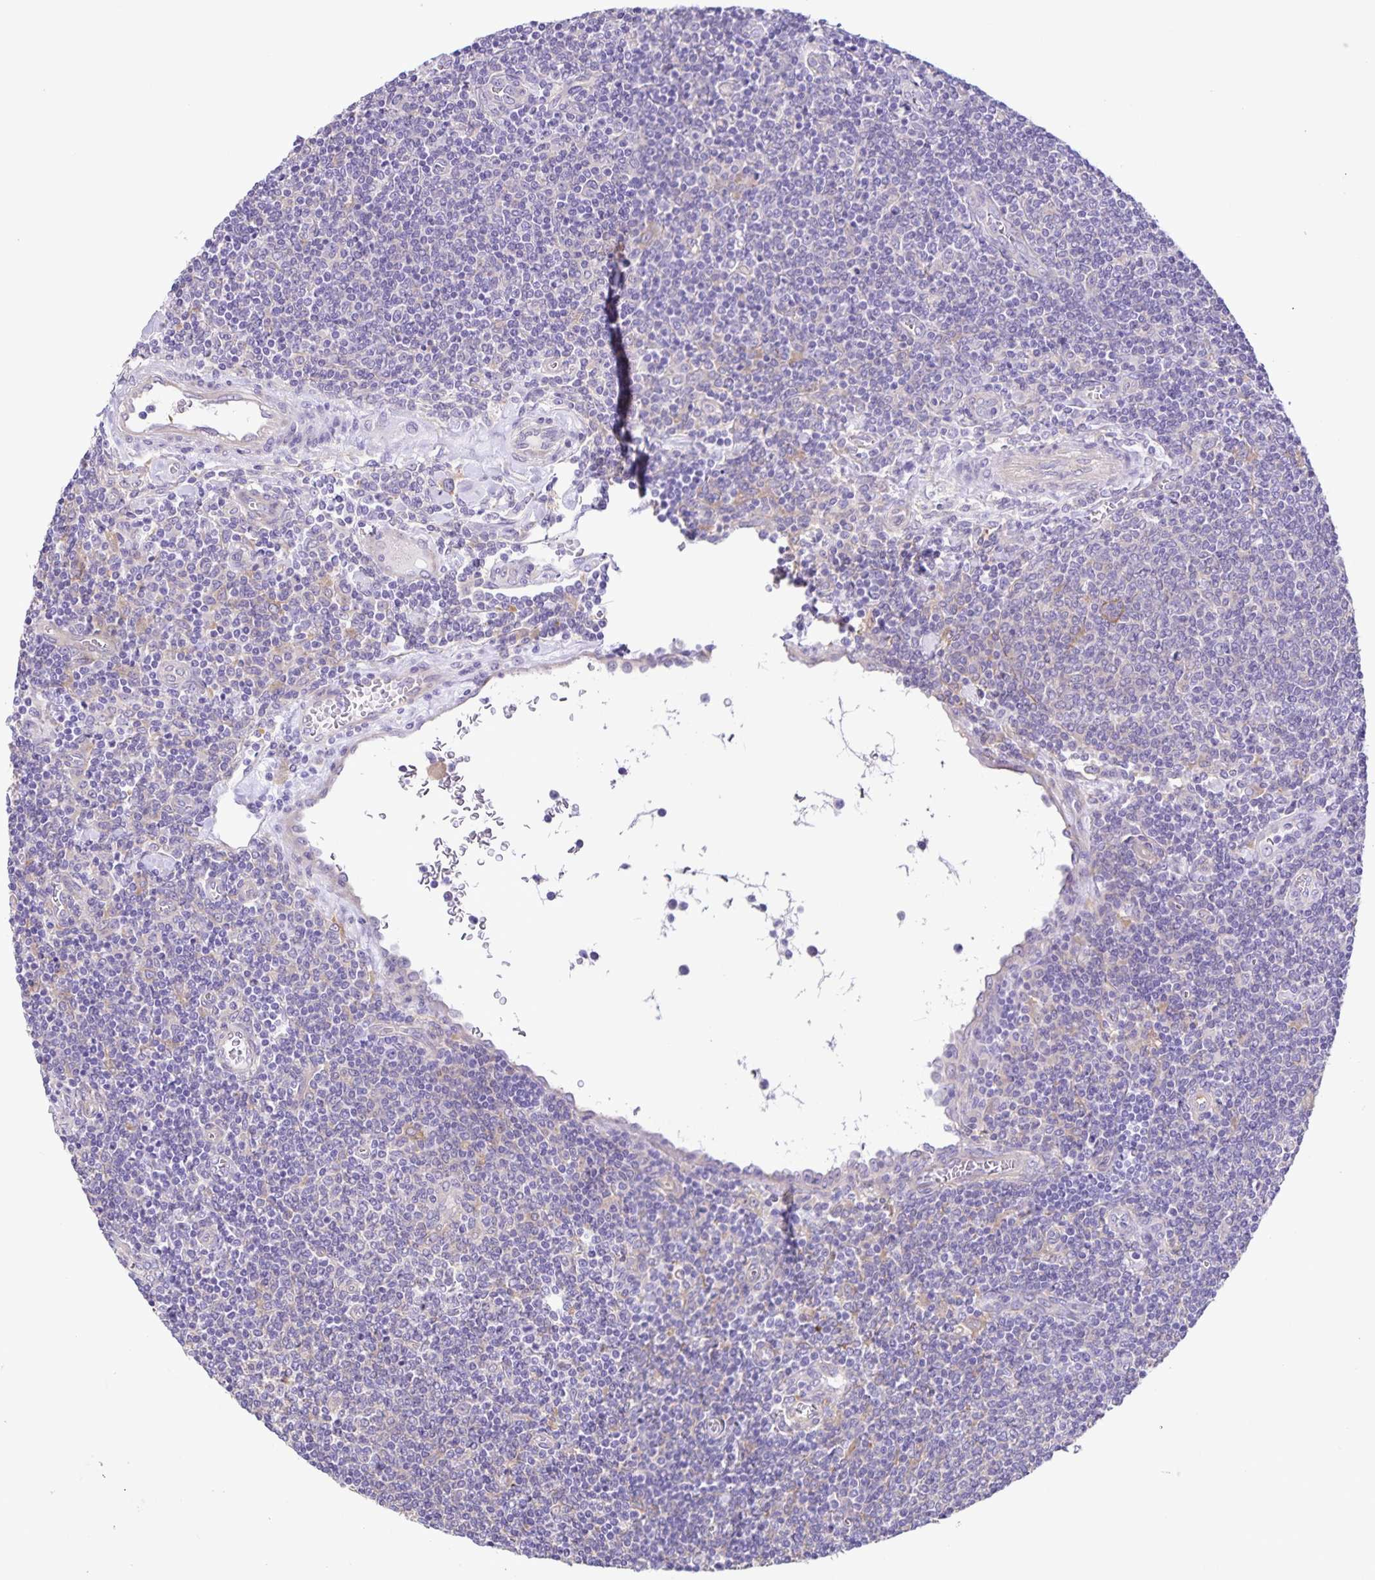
{"staining": {"intensity": "negative", "quantity": "none", "location": "none"}, "tissue": "lymphoma", "cell_type": "Tumor cells", "image_type": "cancer", "snomed": [{"axis": "morphology", "description": "Malignant lymphoma, non-Hodgkin's type, Low grade"}, {"axis": "topography", "description": "Lymph node"}], "caption": "High magnification brightfield microscopy of malignant lymphoma, non-Hodgkin's type (low-grade) stained with DAB (3,3'-diaminobenzidine) (brown) and counterstained with hematoxylin (blue): tumor cells show no significant expression.", "gene": "BOLL", "patient": {"sex": "male", "age": 52}}